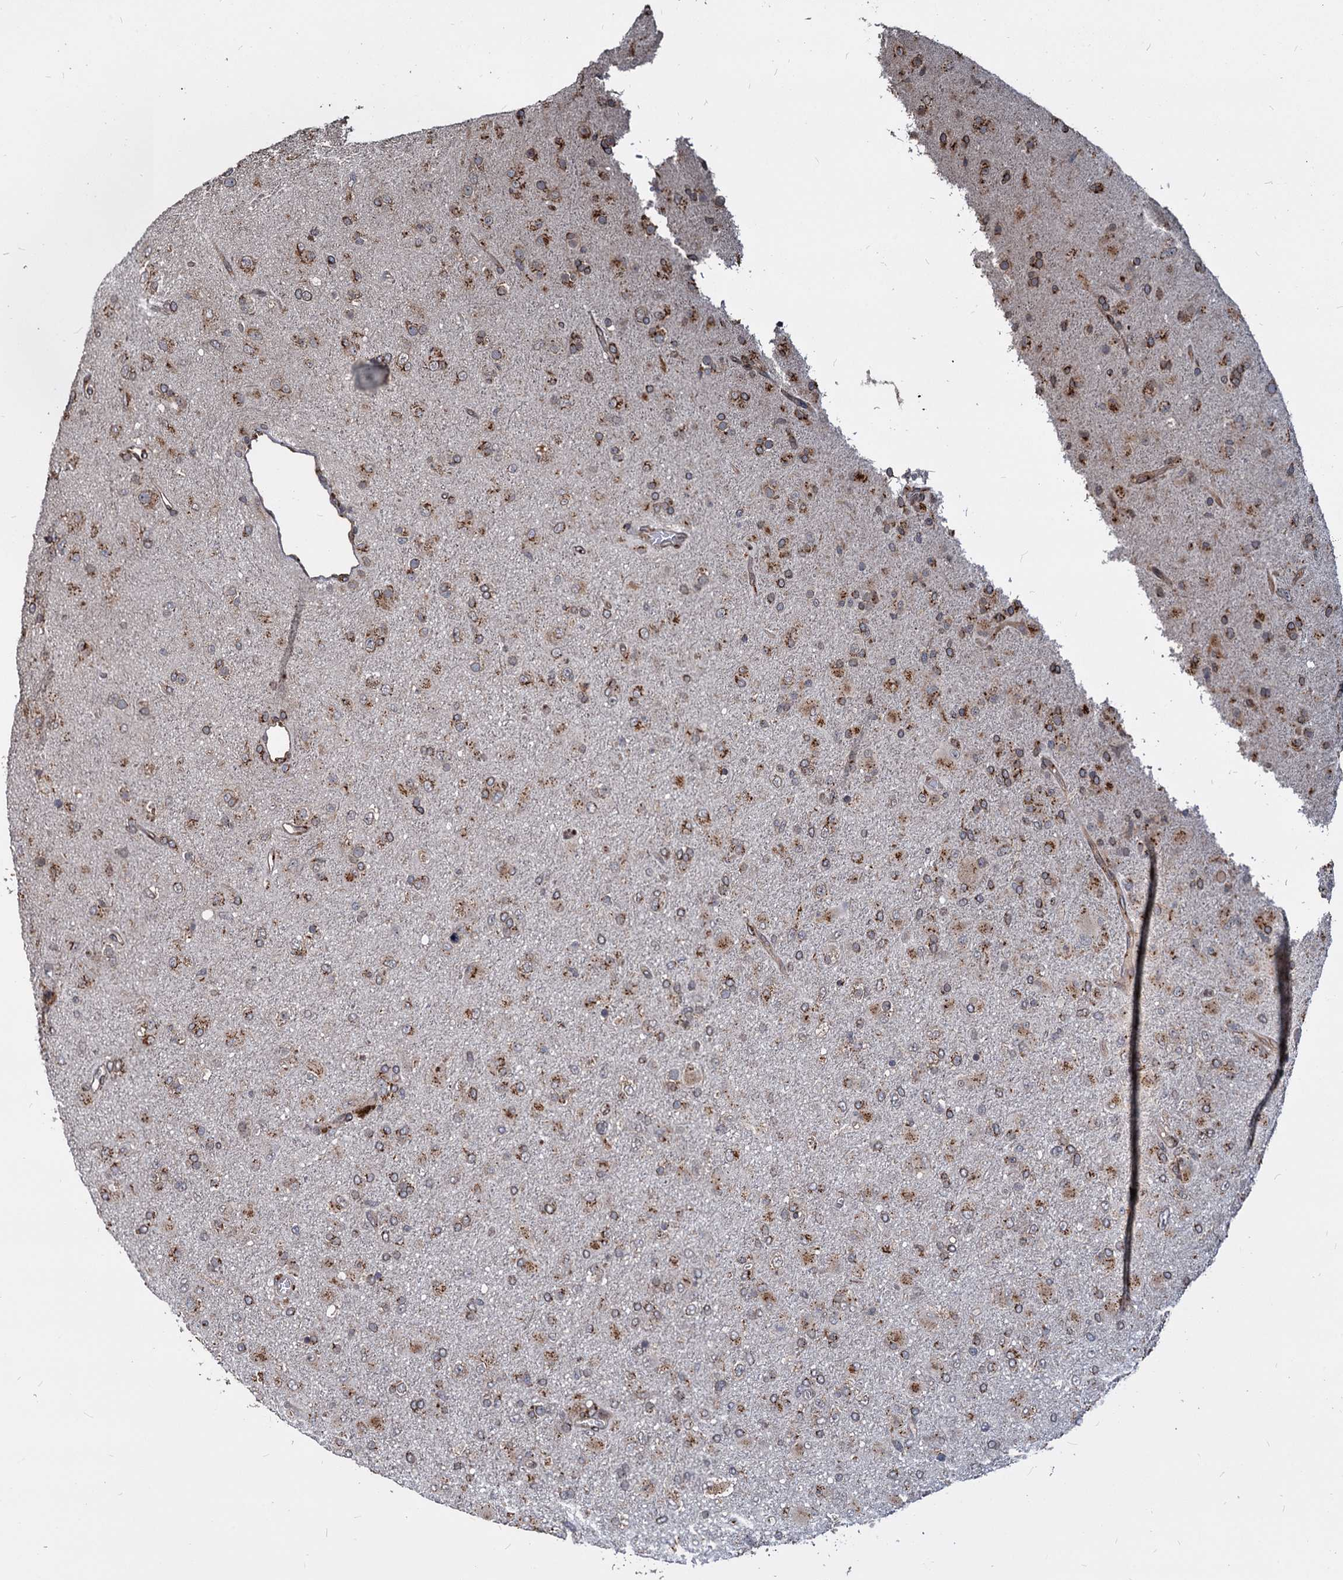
{"staining": {"intensity": "moderate", "quantity": ">75%", "location": "cytoplasmic/membranous"}, "tissue": "glioma", "cell_type": "Tumor cells", "image_type": "cancer", "snomed": [{"axis": "morphology", "description": "Glioma, malignant, Low grade"}, {"axis": "topography", "description": "Brain"}], "caption": "DAB immunohistochemical staining of human glioma demonstrates moderate cytoplasmic/membranous protein positivity in approximately >75% of tumor cells. (brown staining indicates protein expression, while blue staining denotes nuclei).", "gene": "SAAL1", "patient": {"sex": "male", "age": 65}}